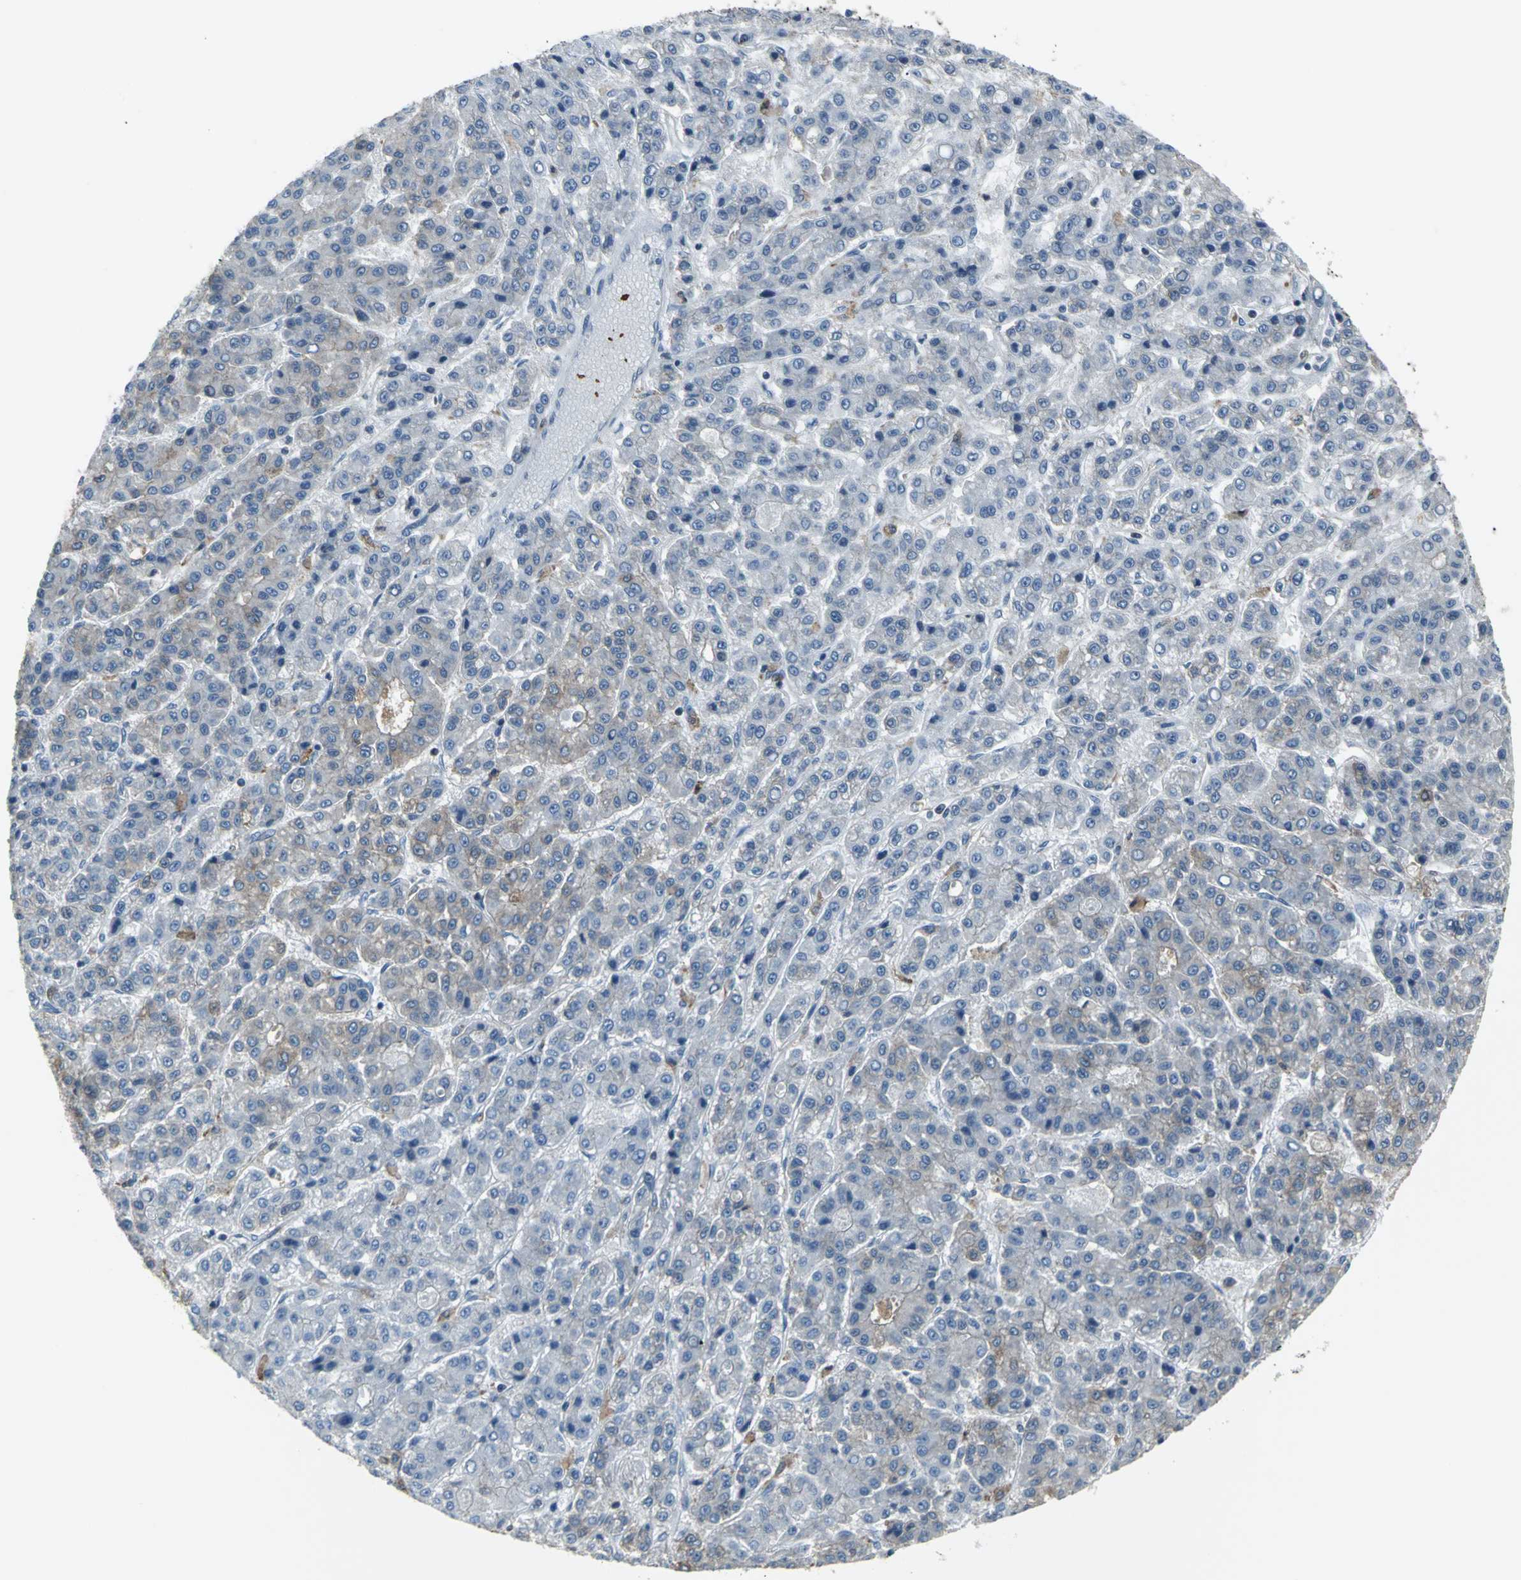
{"staining": {"intensity": "weak", "quantity": "25%-75%", "location": "cytoplasmic/membranous"}, "tissue": "liver cancer", "cell_type": "Tumor cells", "image_type": "cancer", "snomed": [{"axis": "morphology", "description": "Carcinoma, Hepatocellular, NOS"}, {"axis": "topography", "description": "Liver"}], "caption": "Immunohistochemical staining of human liver hepatocellular carcinoma exhibits weak cytoplasmic/membranous protein expression in about 25%-75% of tumor cells.", "gene": "IQGAP2", "patient": {"sex": "male", "age": 70}}